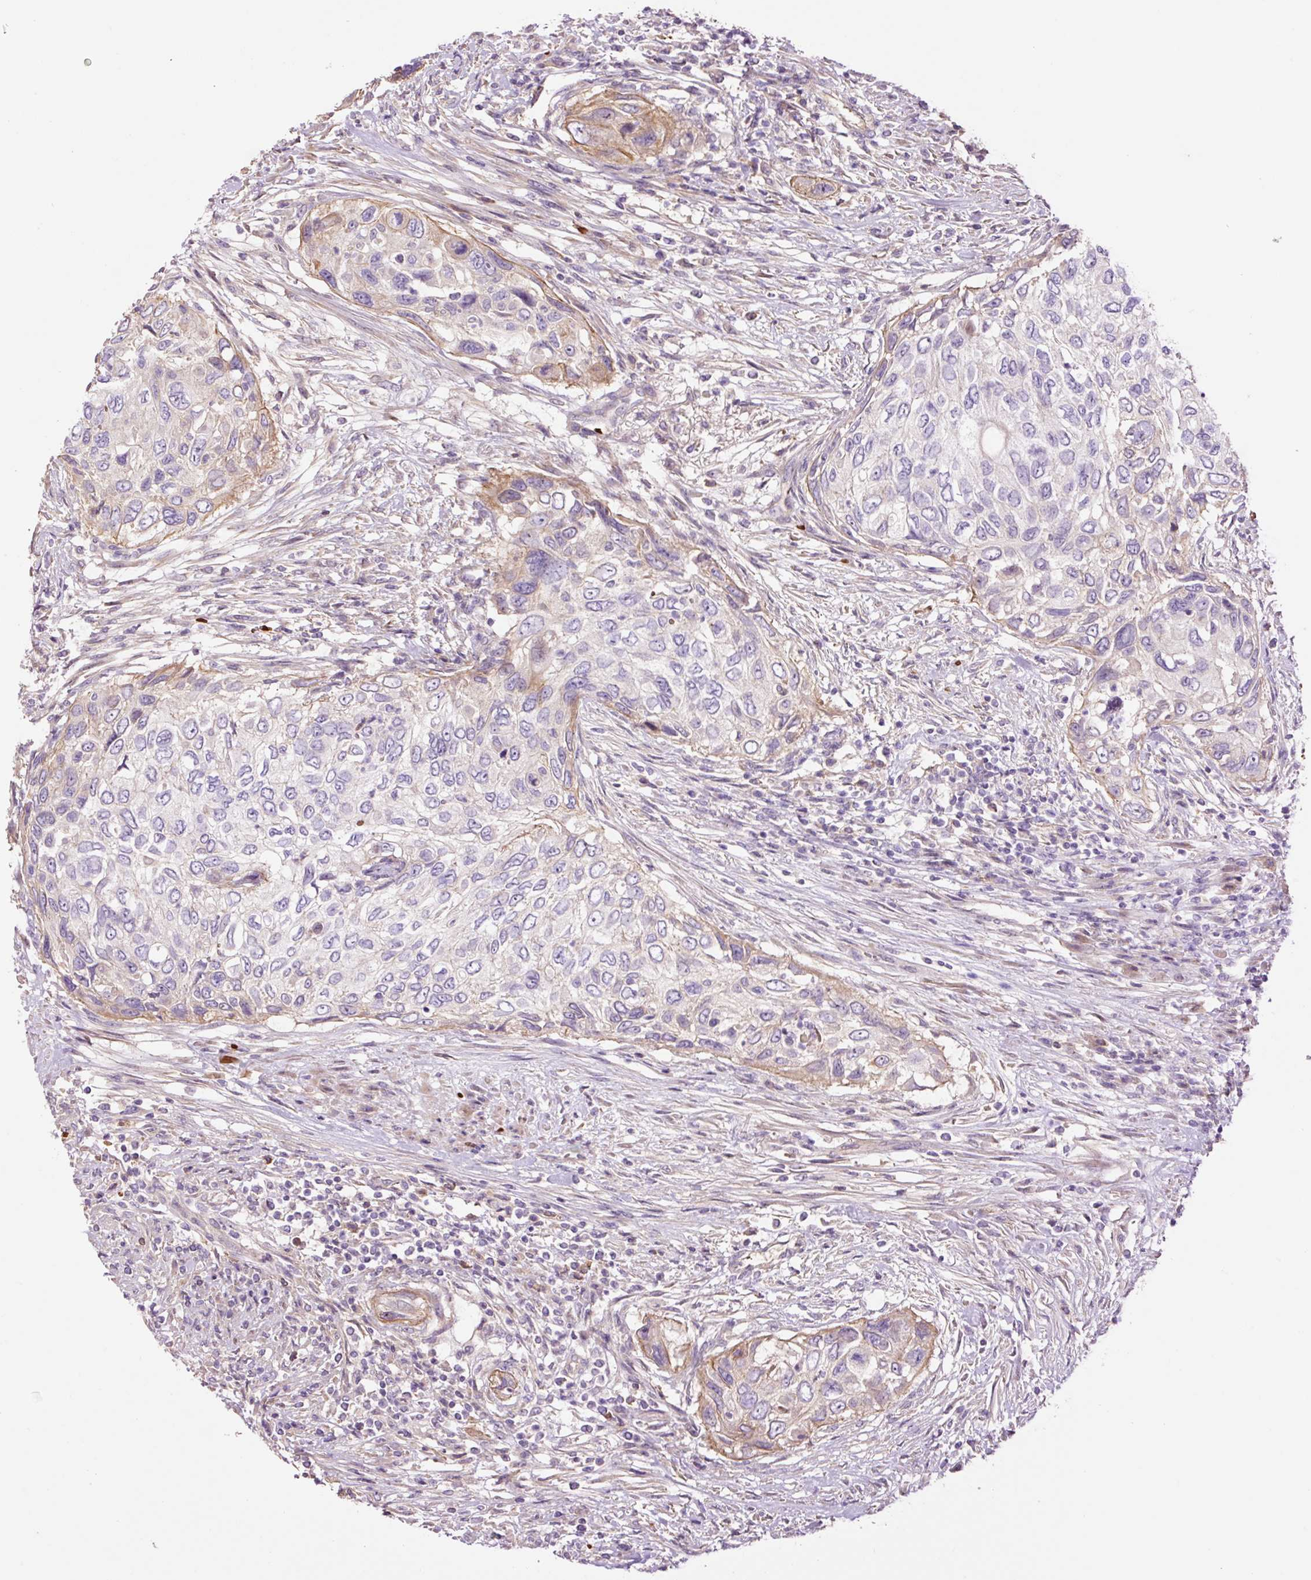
{"staining": {"intensity": "moderate", "quantity": "<25%", "location": "cytoplasmic/membranous"}, "tissue": "urothelial cancer", "cell_type": "Tumor cells", "image_type": "cancer", "snomed": [{"axis": "morphology", "description": "Urothelial carcinoma, High grade"}, {"axis": "topography", "description": "Urinary bladder"}], "caption": "High-grade urothelial carcinoma stained with a protein marker reveals moderate staining in tumor cells.", "gene": "TMEM235", "patient": {"sex": "female", "age": 60}}